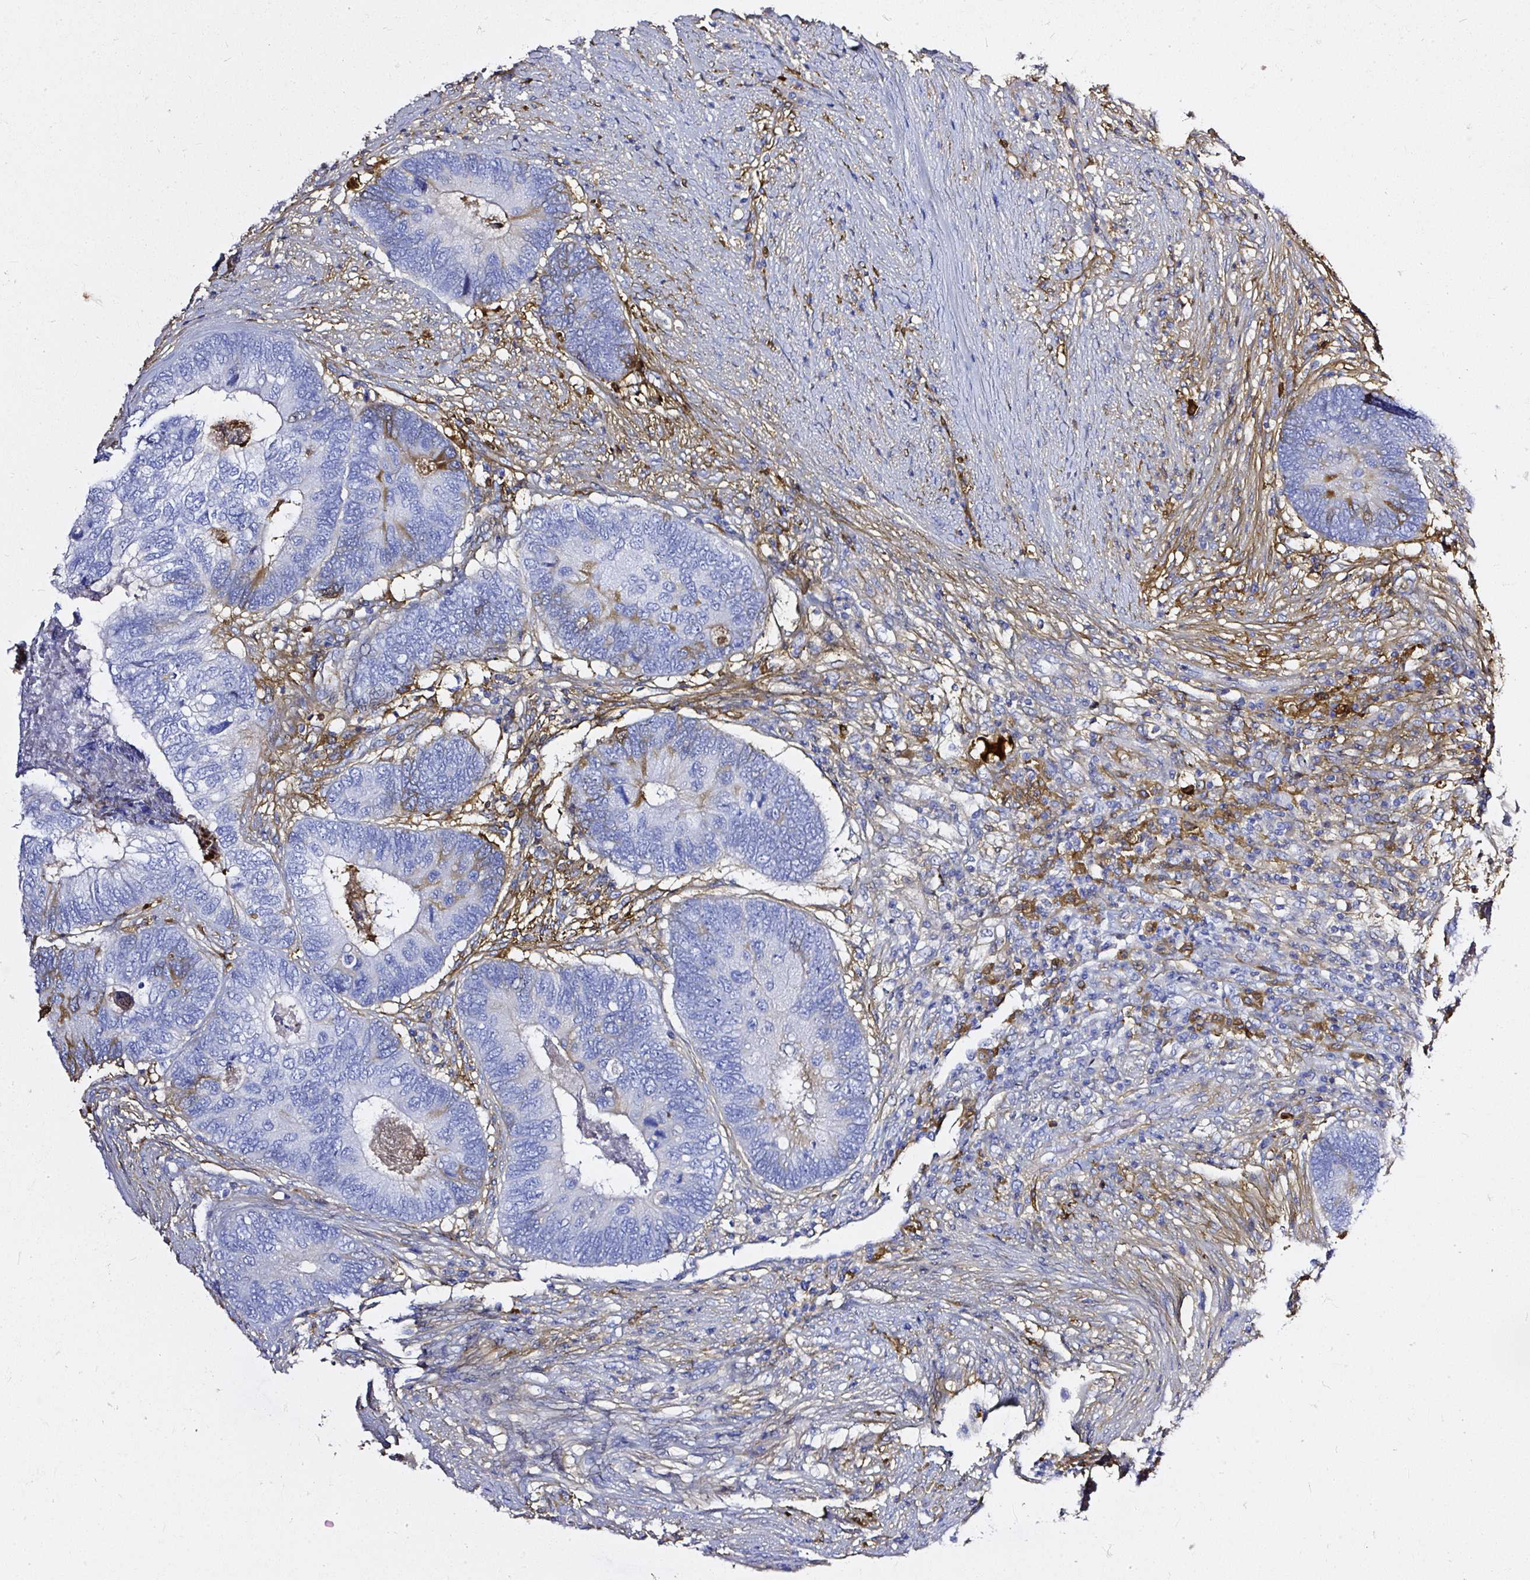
{"staining": {"intensity": "negative", "quantity": "none", "location": "none"}, "tissue": "colorectal cancer", "cell_type": "Tumor cells", "image_type": "cancer", "snomed": [{"axis": "morphology", "description": "Adenocarcinoma, NOS"}, {"axis": "topography", "description": "Colon"}], "caption": "IHC histopathology image of neoplastic tissue: human colorectal cancer stained with DAB reveals no significant protein expression in tumor cells.", "gene": "CLEC3B", "patient": {"sex": "female", "age": 67}}